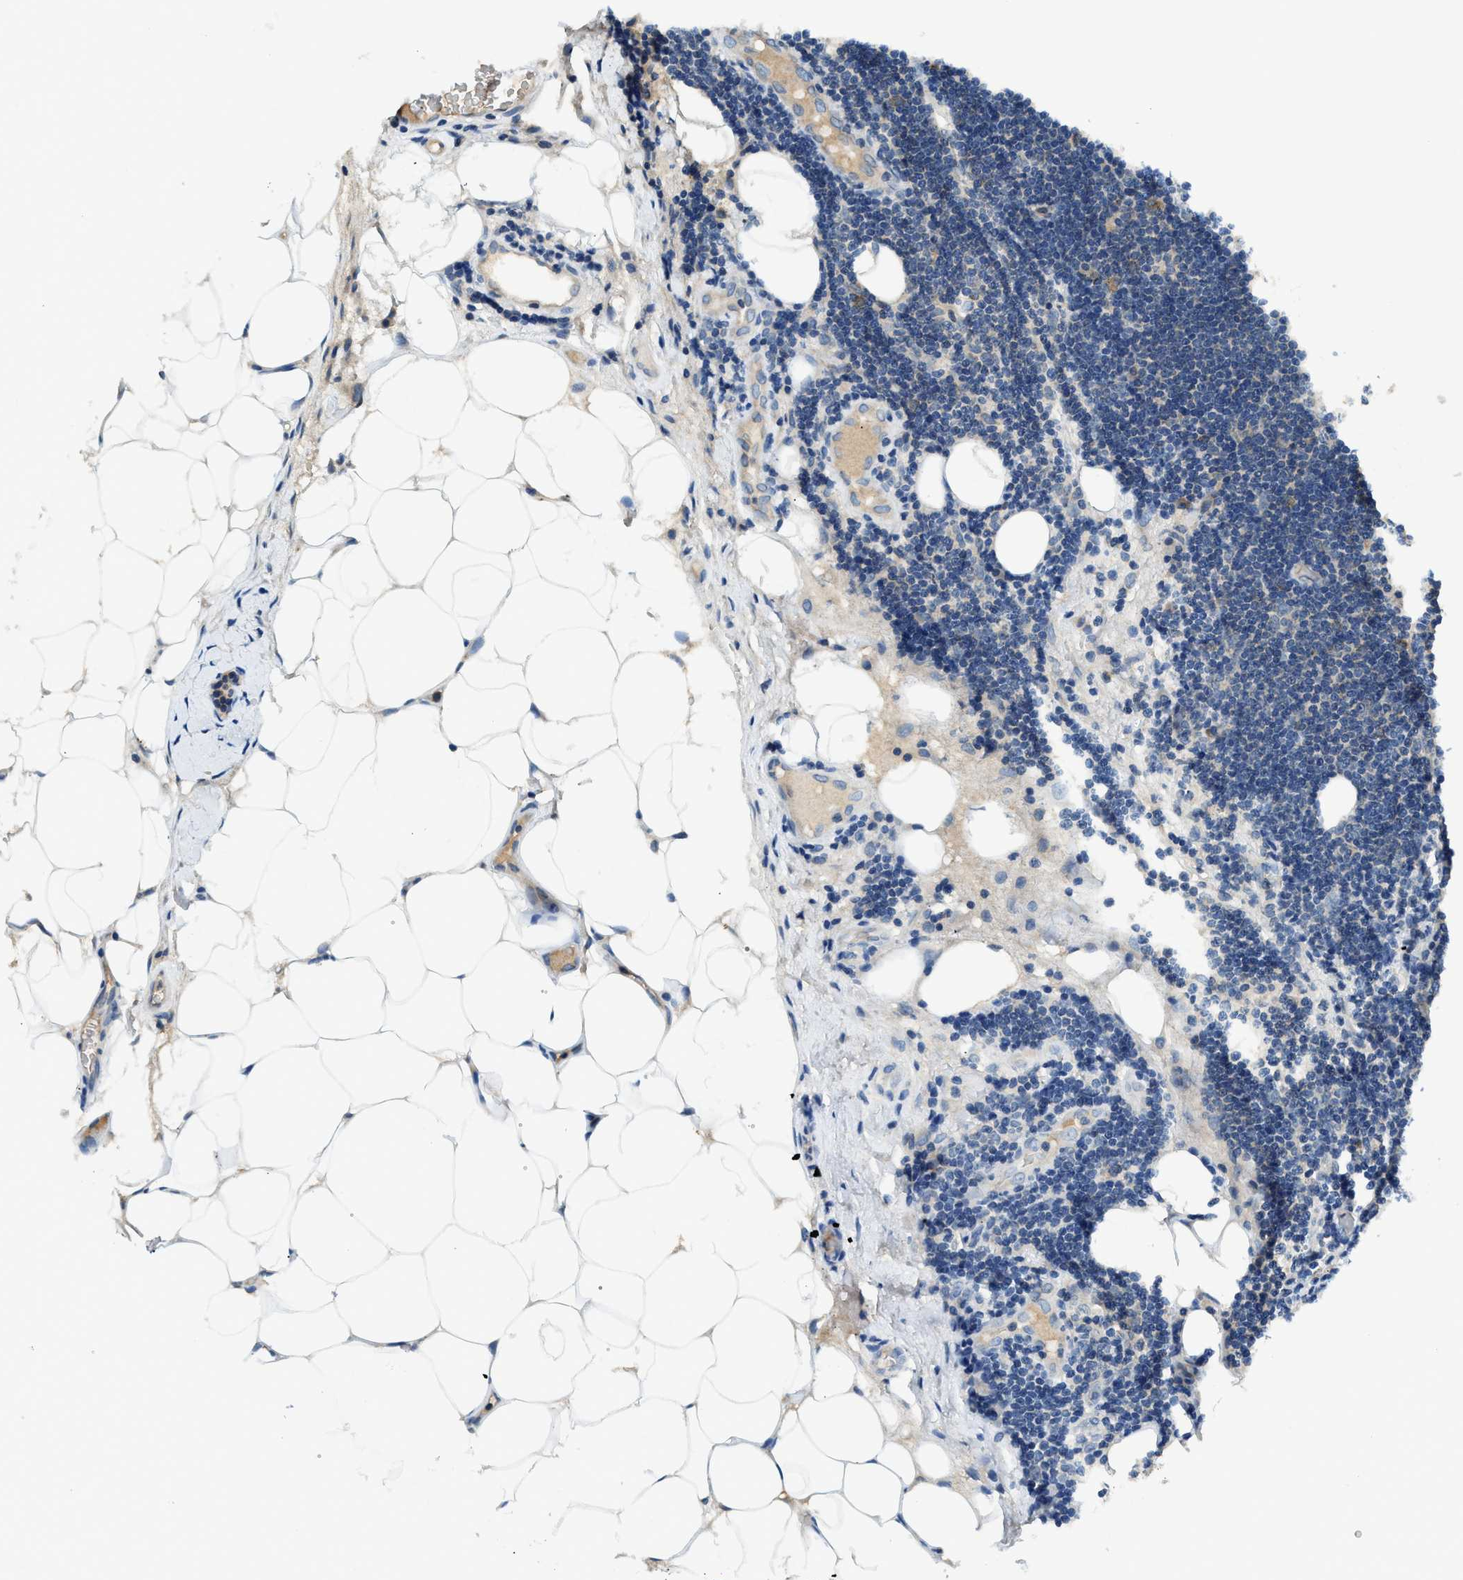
{"staining": {"intensity": "weak", "quantity": "<25%", "location": "cytoplasmic/membranous"}, "tissue": "lymphoma", "cell_type": "Tumor cells", "image_type": "cancer", "snomed": [{"axis": "morphology", "description": "Malignant lymphoma, non-Hodgkin's type, Low grade"}, {"axis": "topography", "description": "Lymph node"}], "caption": "IHC photomicrograph of lymphoma stained for a protein (brown), which reveals no positivity in tumor cells.", "gene": "PAFAH2", "patient": {"sex": "male", "age": 83}}